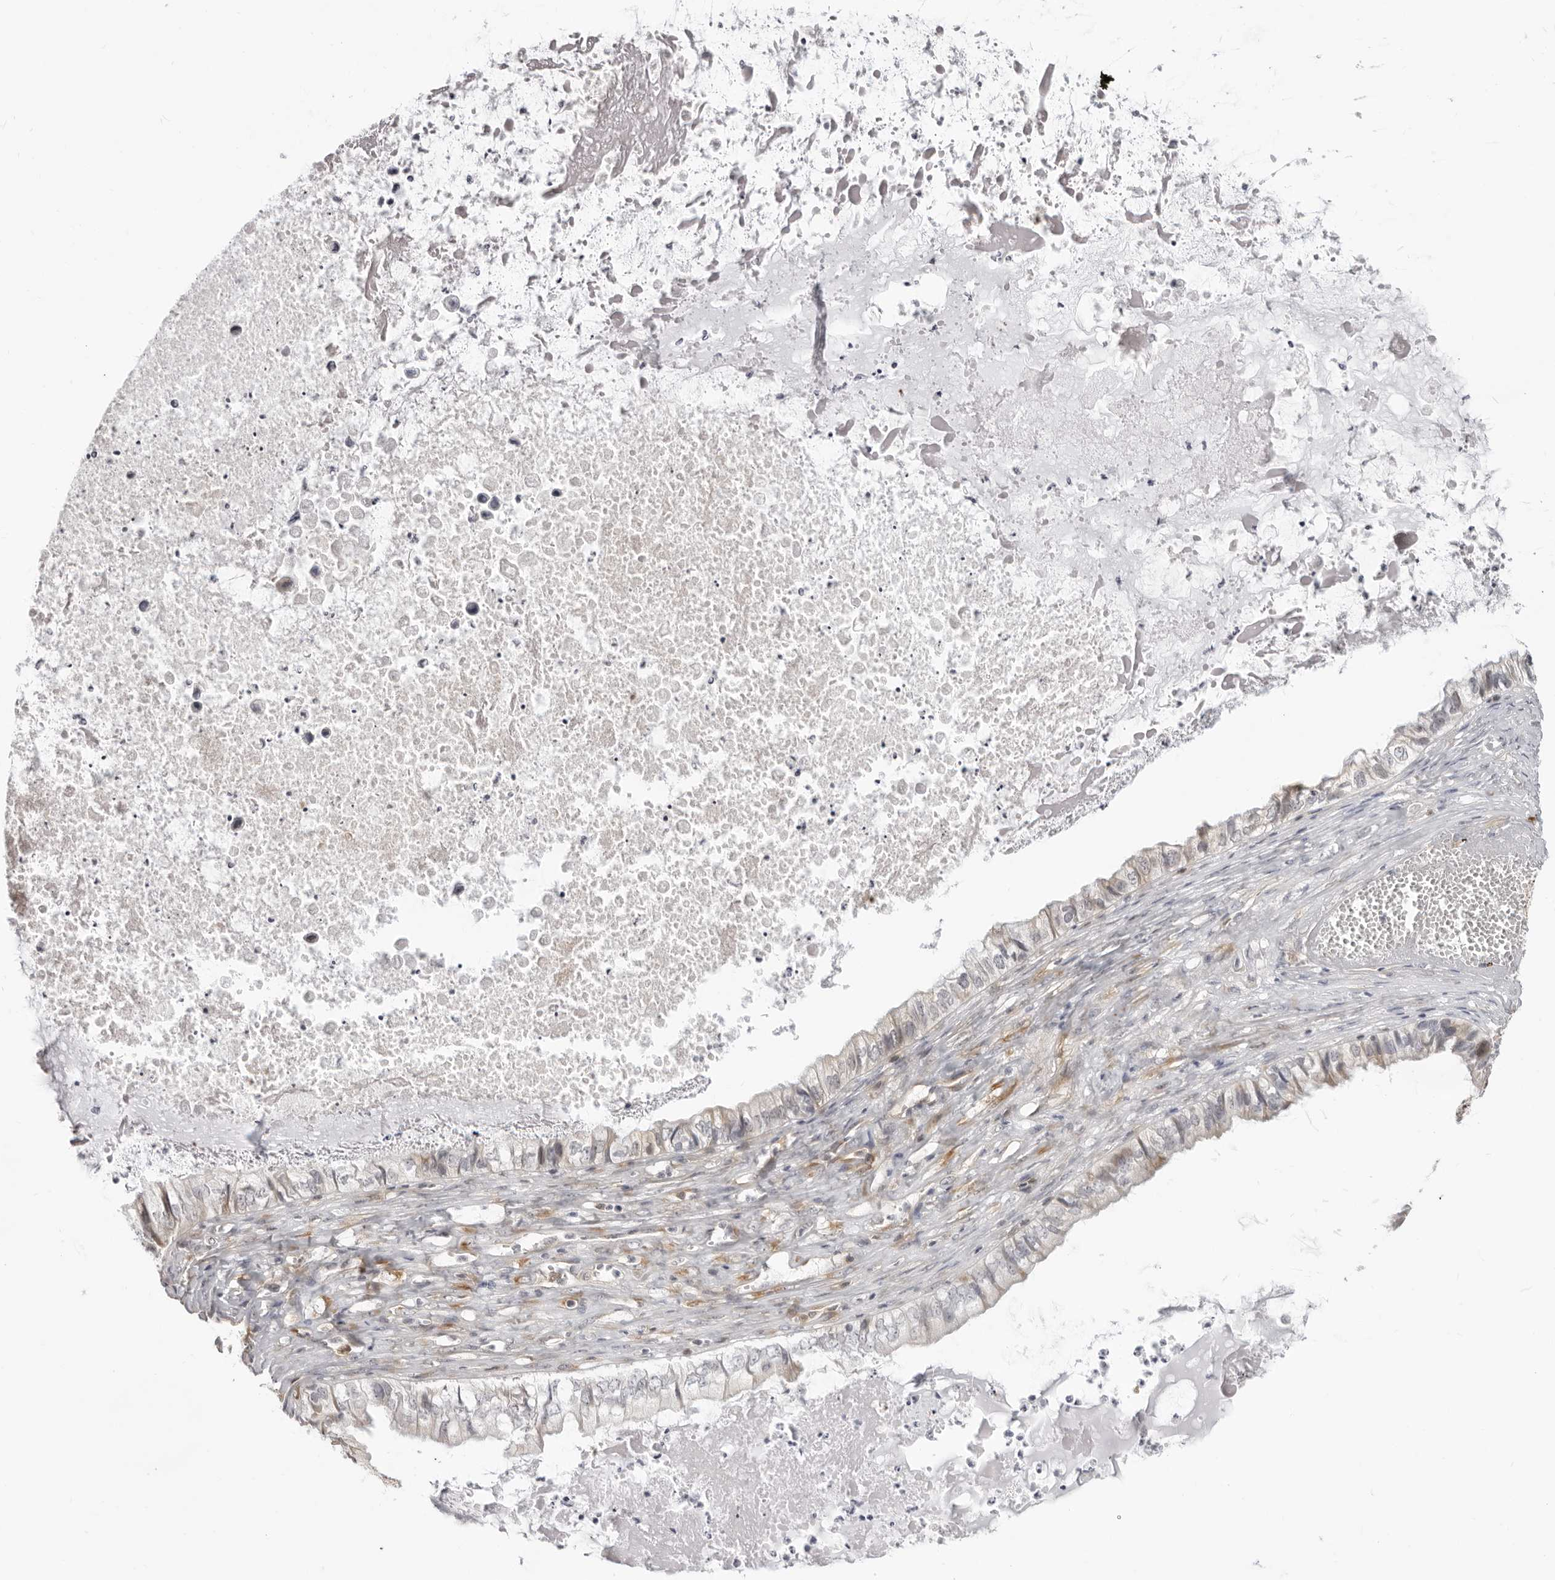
{"staining": {"intensity": "moderate", "quantity": "25%-75%", "location": "cytoplasmic/membranous"}, "tissue": "ovarian cancer", "cell_type": "Tumor cells", "image_type": "cancer", "snomed": [{"axis": "morphology", "description": "Cystadenocarcinoma, mucinous, NOS"}, {"axis": "topography", "description": "Ovary"}], "caption": "Immunohistochemistry (IHC) (DAB (3,3'-diaminobenzidine)) staining of human mucinous cystadenocarcinoma (ovarian) displays moderate cytoplasmic/membranous protein expression in approximately 25%-75% of tumor cells. Using DAB (brown) and hematoxylin (blue) stains, captured at high magnification using brightfield microscopy.", "gene": "SRGAP2", "patient": {"sex": "female", "age": 80}}